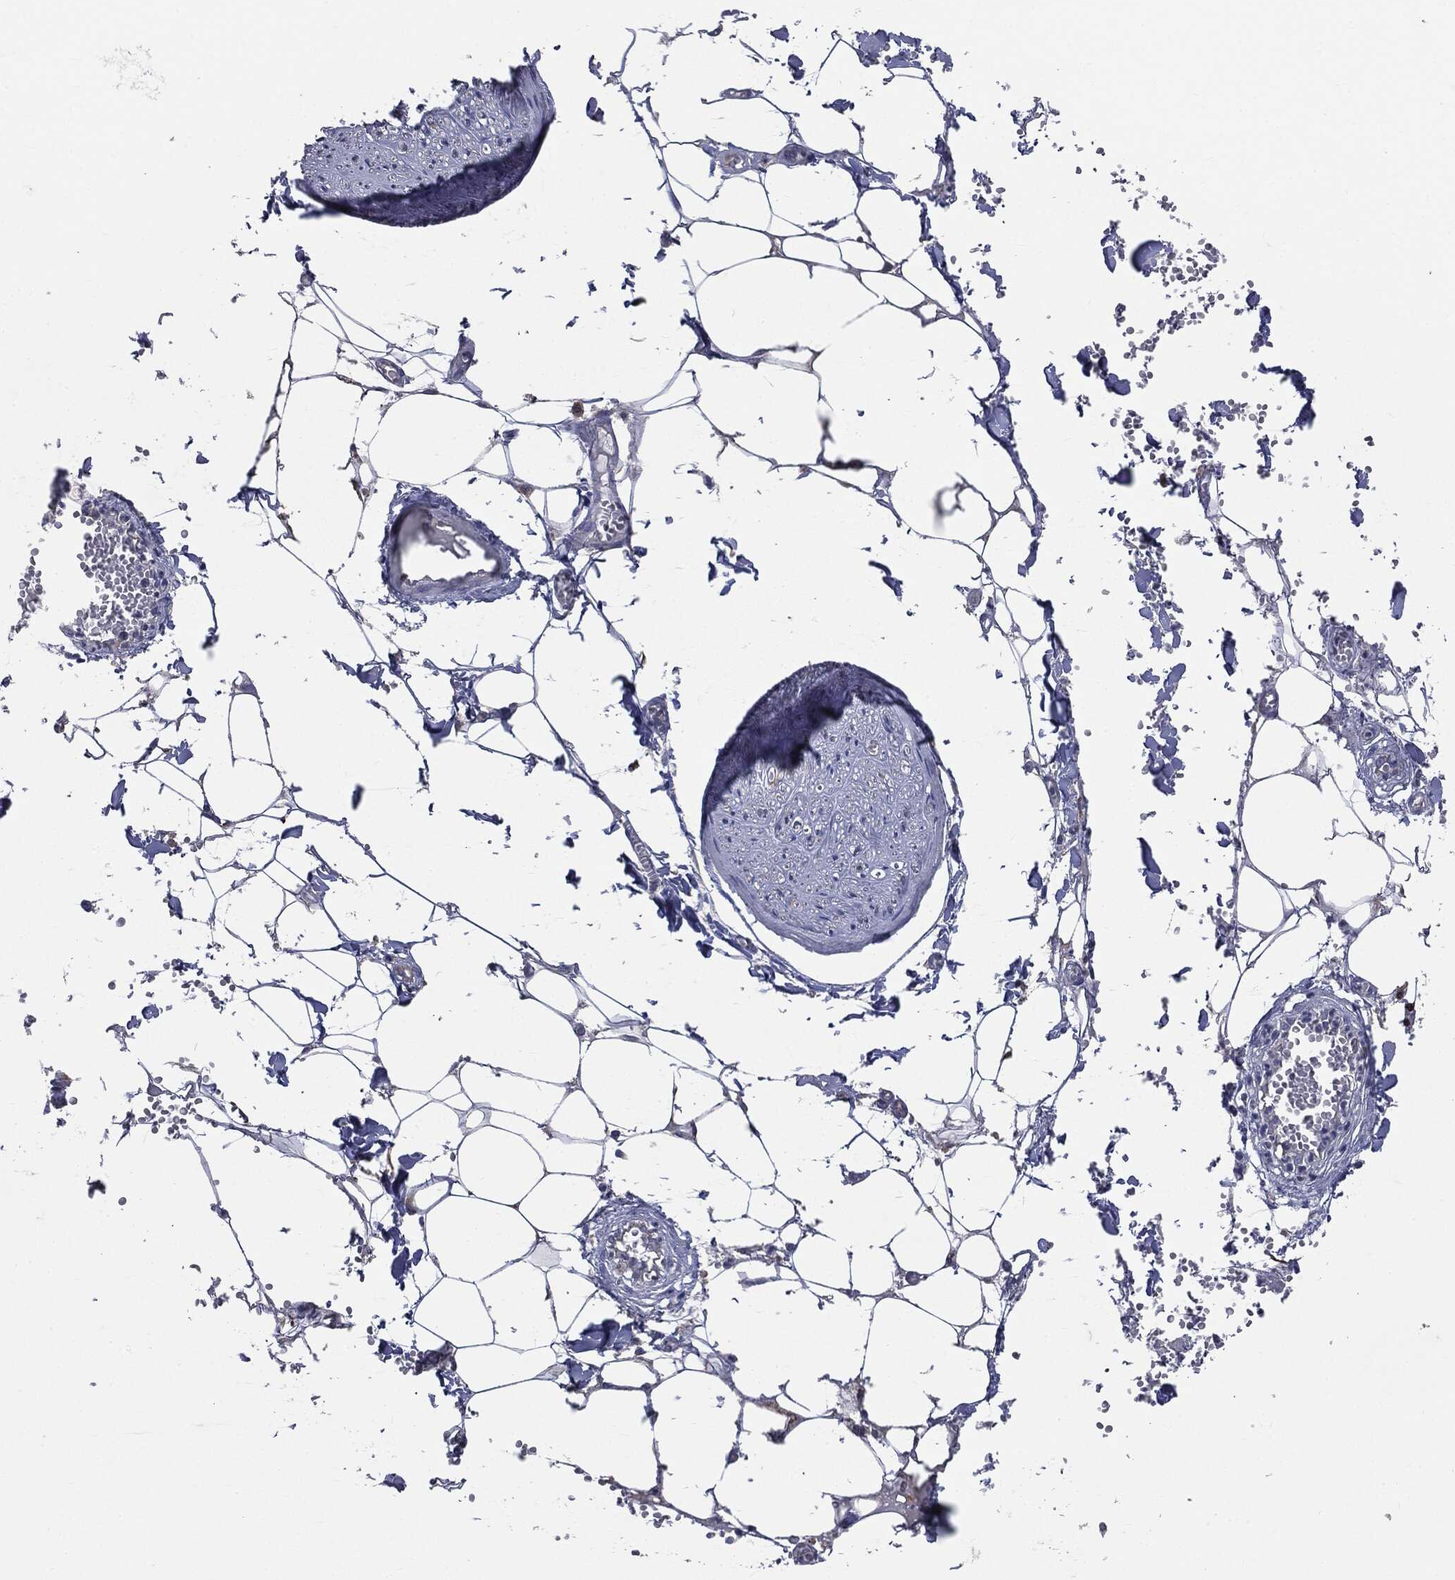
{"staining": {"intensity": "negative", "quantity": "none", "location": "none"}, "tissue": "adipose tissue", "cell_type": "Adipocytes", "image_type": "normal", "snomed": [{"axis": "morphology", "description": "Normal tissue, NOS"}, {"axis": "morphology", "description": "Squamous cell carcinoma, NOS"}, {"axis": "topography", "description": "Cartilage tissue"}, {"axis": "topography", "description": "Lung"}], "caption": "Photomicrograph shows no protein expression in adipocytes of unremarkable adipose tissue.", "gene": "PTGS2", "patient": {"sex": "male", "age": 66}}